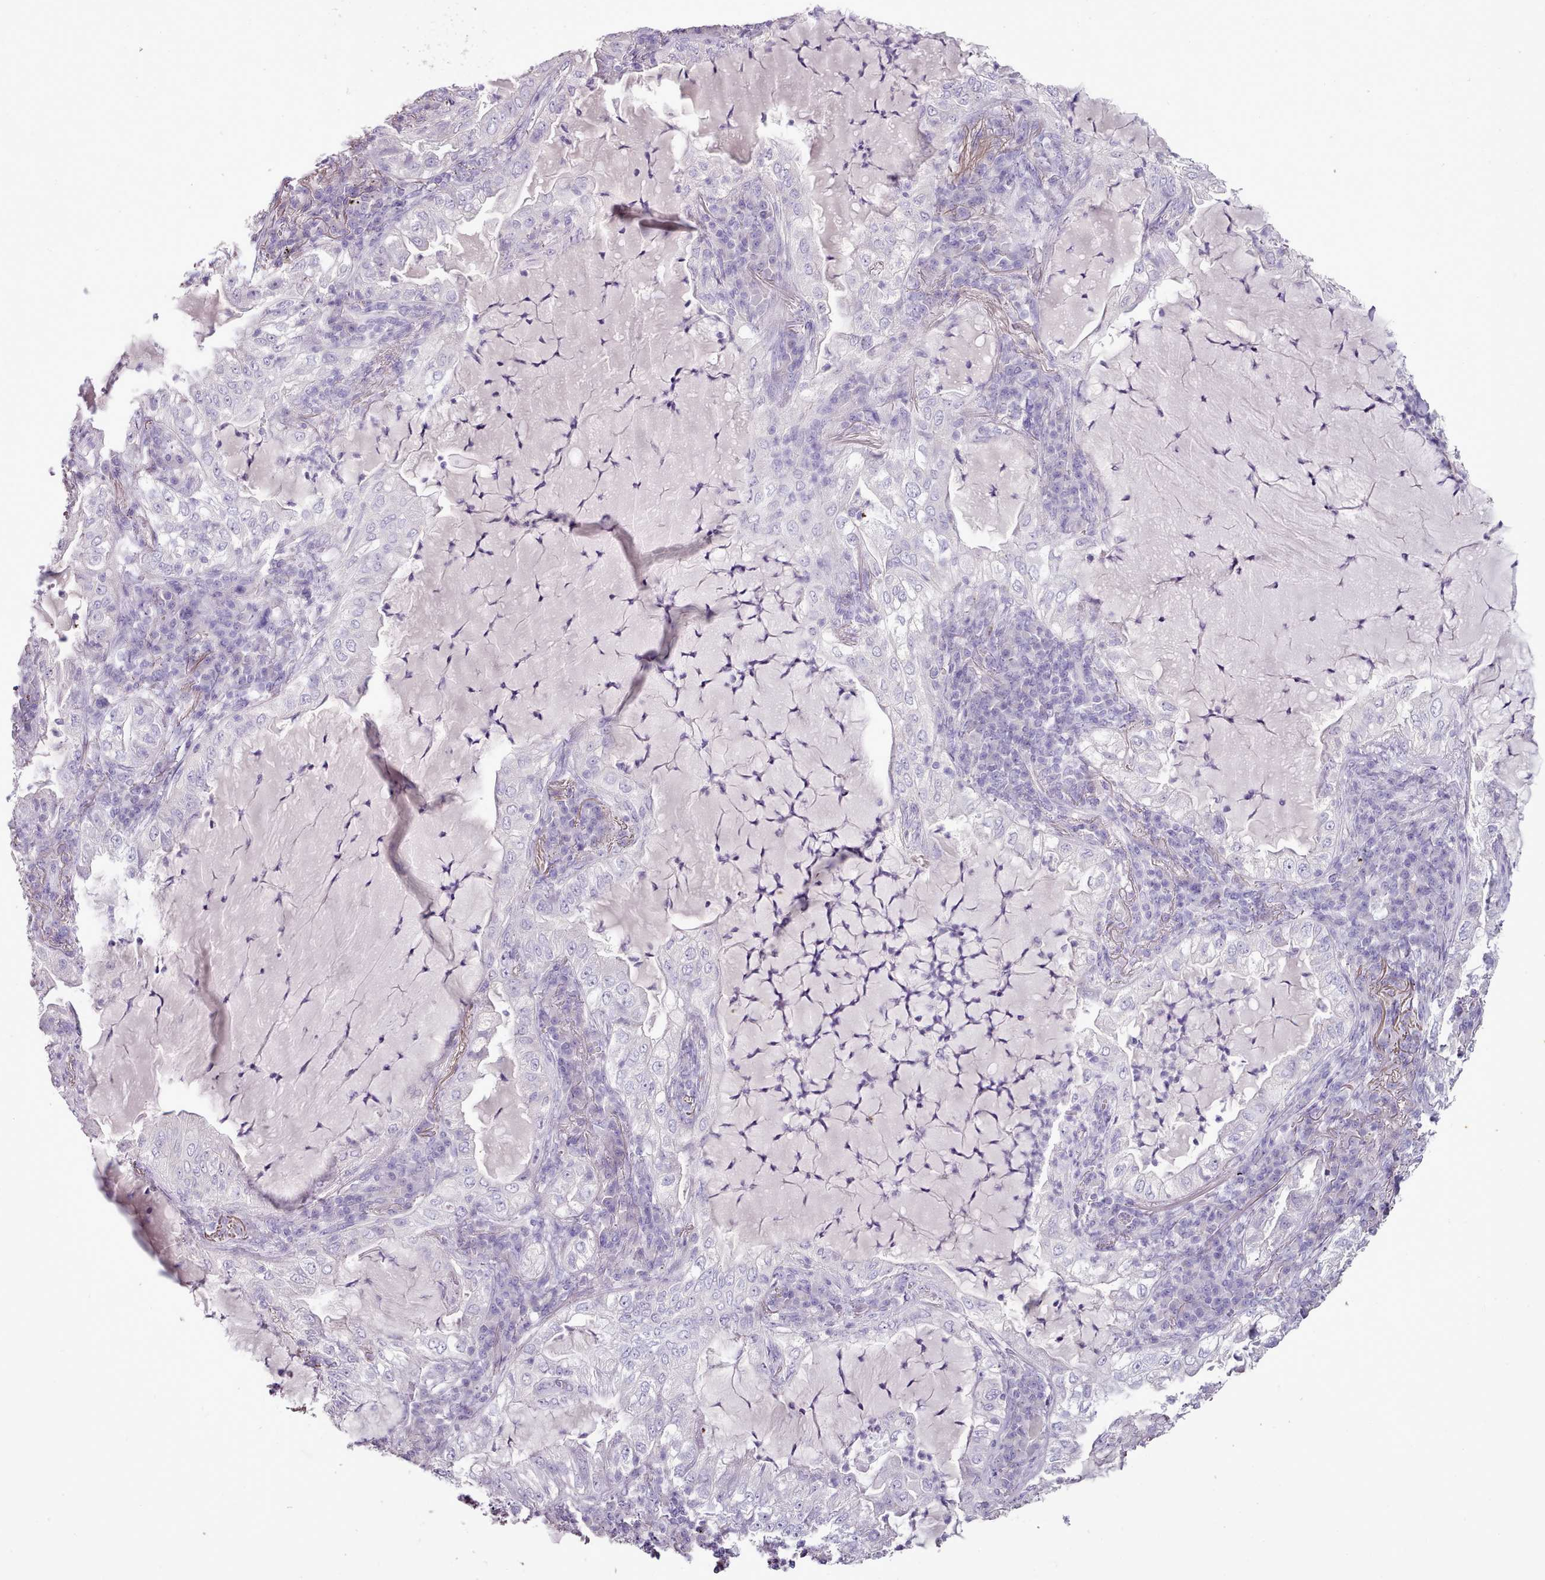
{"staining": {"intensity": "negative", "quantity": "none", "location": "none"}, "tissue": "lung cancer", "cell_type": "Tumor cells", "image_type": "cancer", "snomed": [{"axis": "morphology", "description": "Adenocarcinoma, NOS"}, {"axis": "topography", "description": "Lung"}], "caption": "Photomicrograph shows no protein positivity in tumor cells of lung cancer tissue.", "gene": "BLOC1S2", "patient": {"sex": "female", "age": 73}}